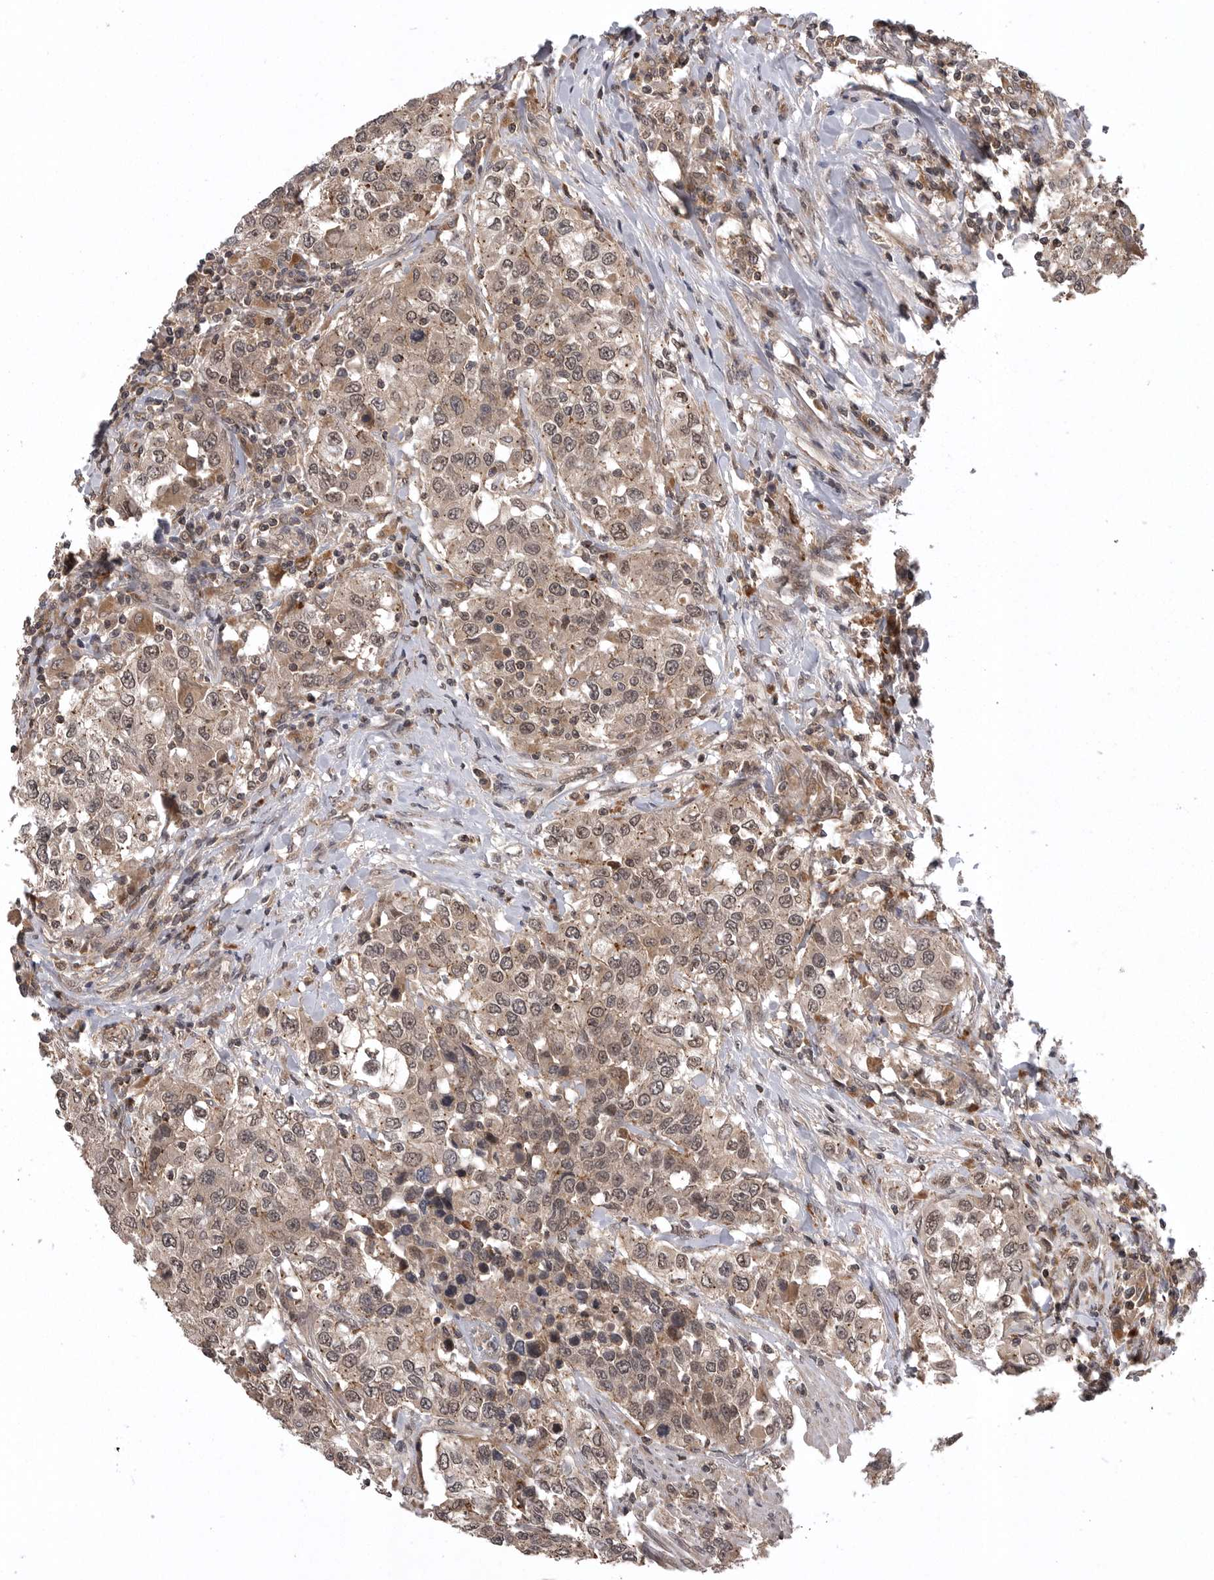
{"staining": {"intensity": "weak", "quantity": ">75%", "location": "cytoplasmic/membranous,nuclear"}, "tissue": "urothelial cancer", "cell_type": "Tumor cells", "image_type": "cancer", "snomed": [{"axis": "morphology", "description": "Urothelial carcinoma, High grade"}, {"axis": "topography", "description": "Urinary bladder"}], "caption": "Brown immunohistochemical staining in human urothelial cancer displays weak cytoplasmic/membranous and nuclear expression in approximately >75% of tumor cells.", "gene": "AOAH", "patient": {"sex": "female", "age": 80}}